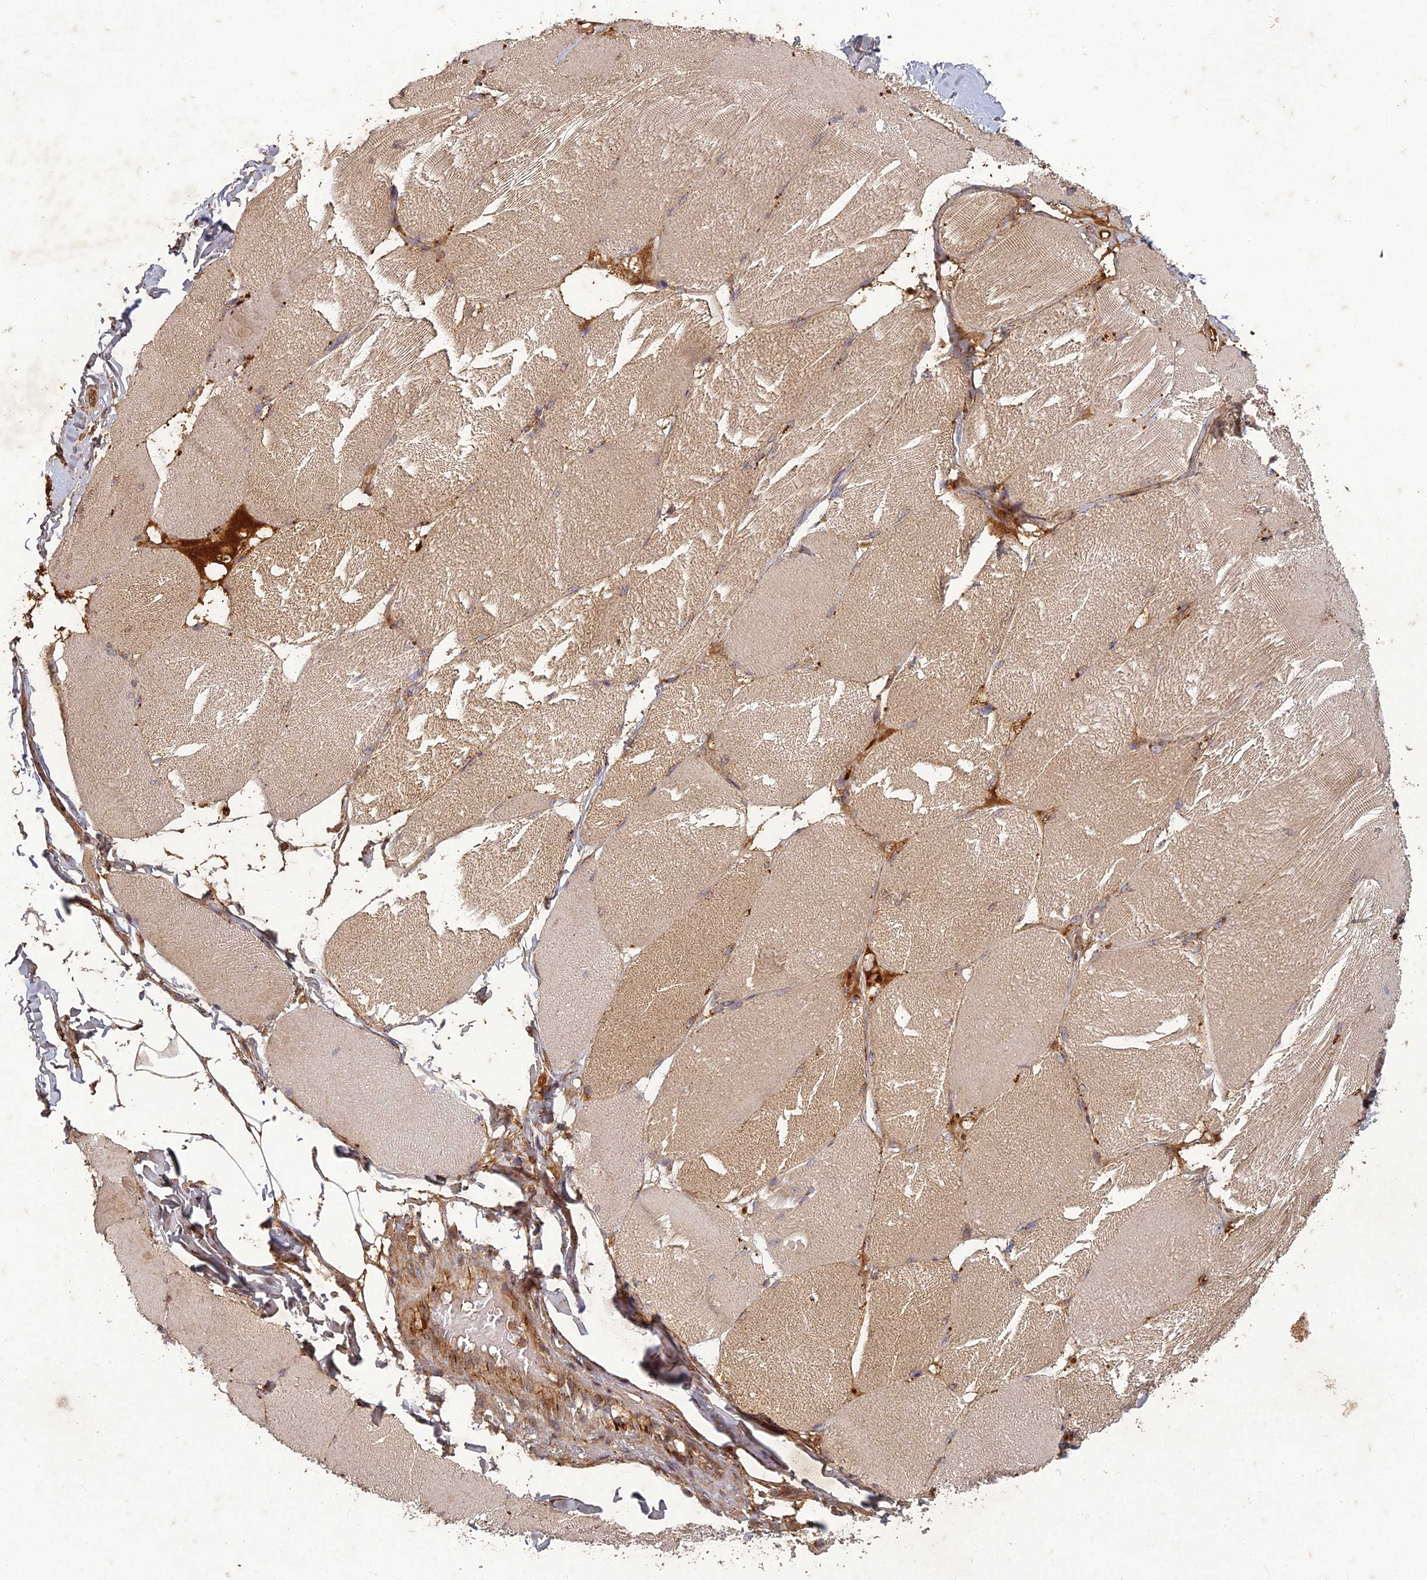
{"staining": {"intensity": "weak", "quantity": ">75%", "location": "cytoplasmic/membranous"}, "tissue": "skeletal muscle", "cell_type": "Myocytes", "image_type": "normal", "snomed": [{"axis": "morphology", "description": "Normal tissue, NOS"}, {"axis": "topography", "description": "Skin"}, {"axis": "topography", "description": "Skeletal muscle"}], "caption": "Benign skeletal muscle demonstrates weak cytoplasmic/membranous positivity in approximately >75% of myocytes.", "gene": "TCF25", "patient": {"sex": "male", "age": 83}}